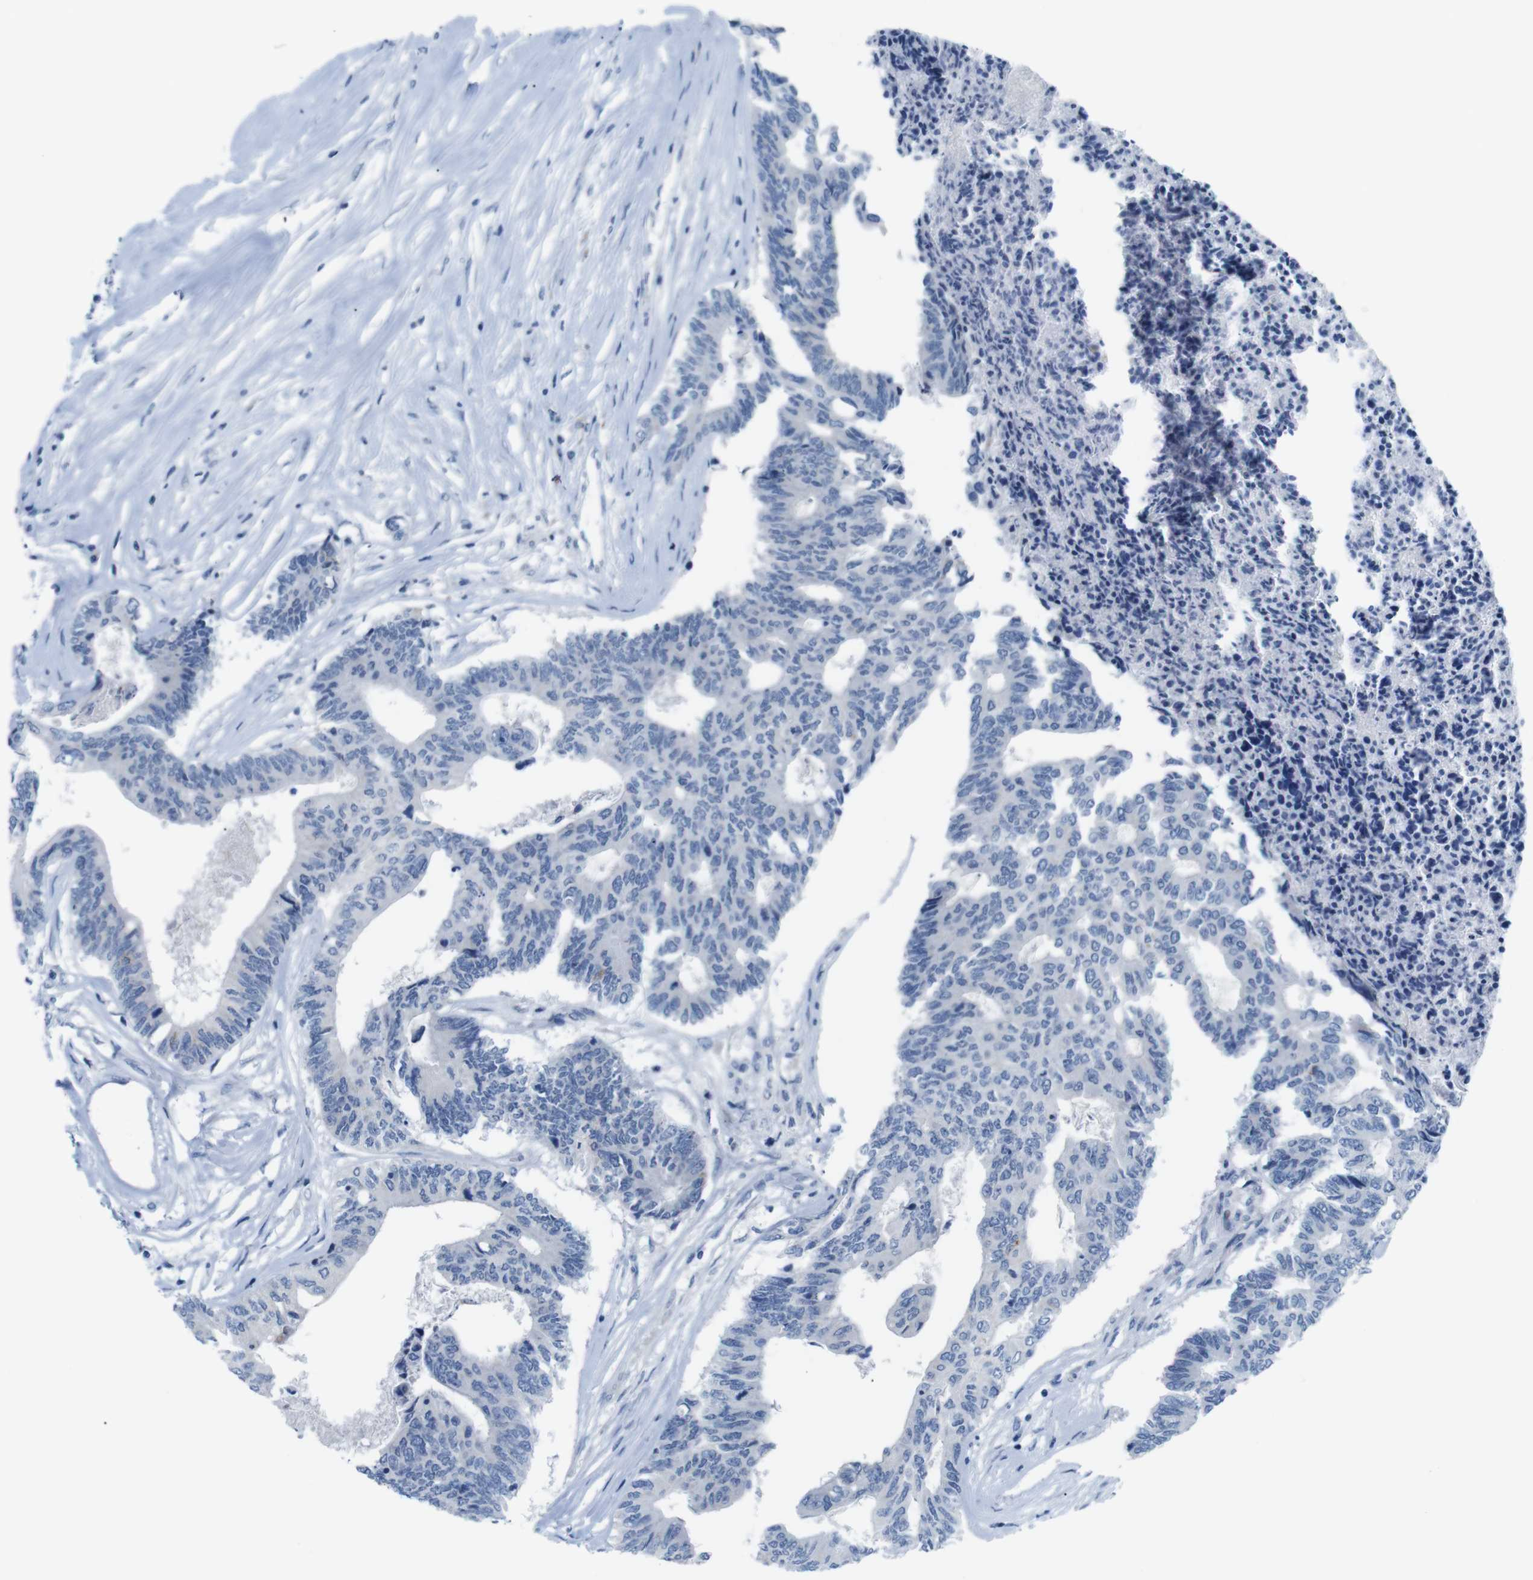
{"staining": {"intensity": "negative", "quantity": "none", "location": "none"}, "tissue": "colorectal cancer", "cell_type": "Tumor cells", "image_type": "cancer", "snomed": [{"axis": "morphology", "description": "Adenocarcinoma, NOS"}, {"axis": "topography", "description": "Rectum"}], "caption": "Tumor cells are negative for brown protein staining in colorectal cancer (adenocarcinoma).", "gene": "GOLGA2", "patient": {"sex": "male", "age": 63}}